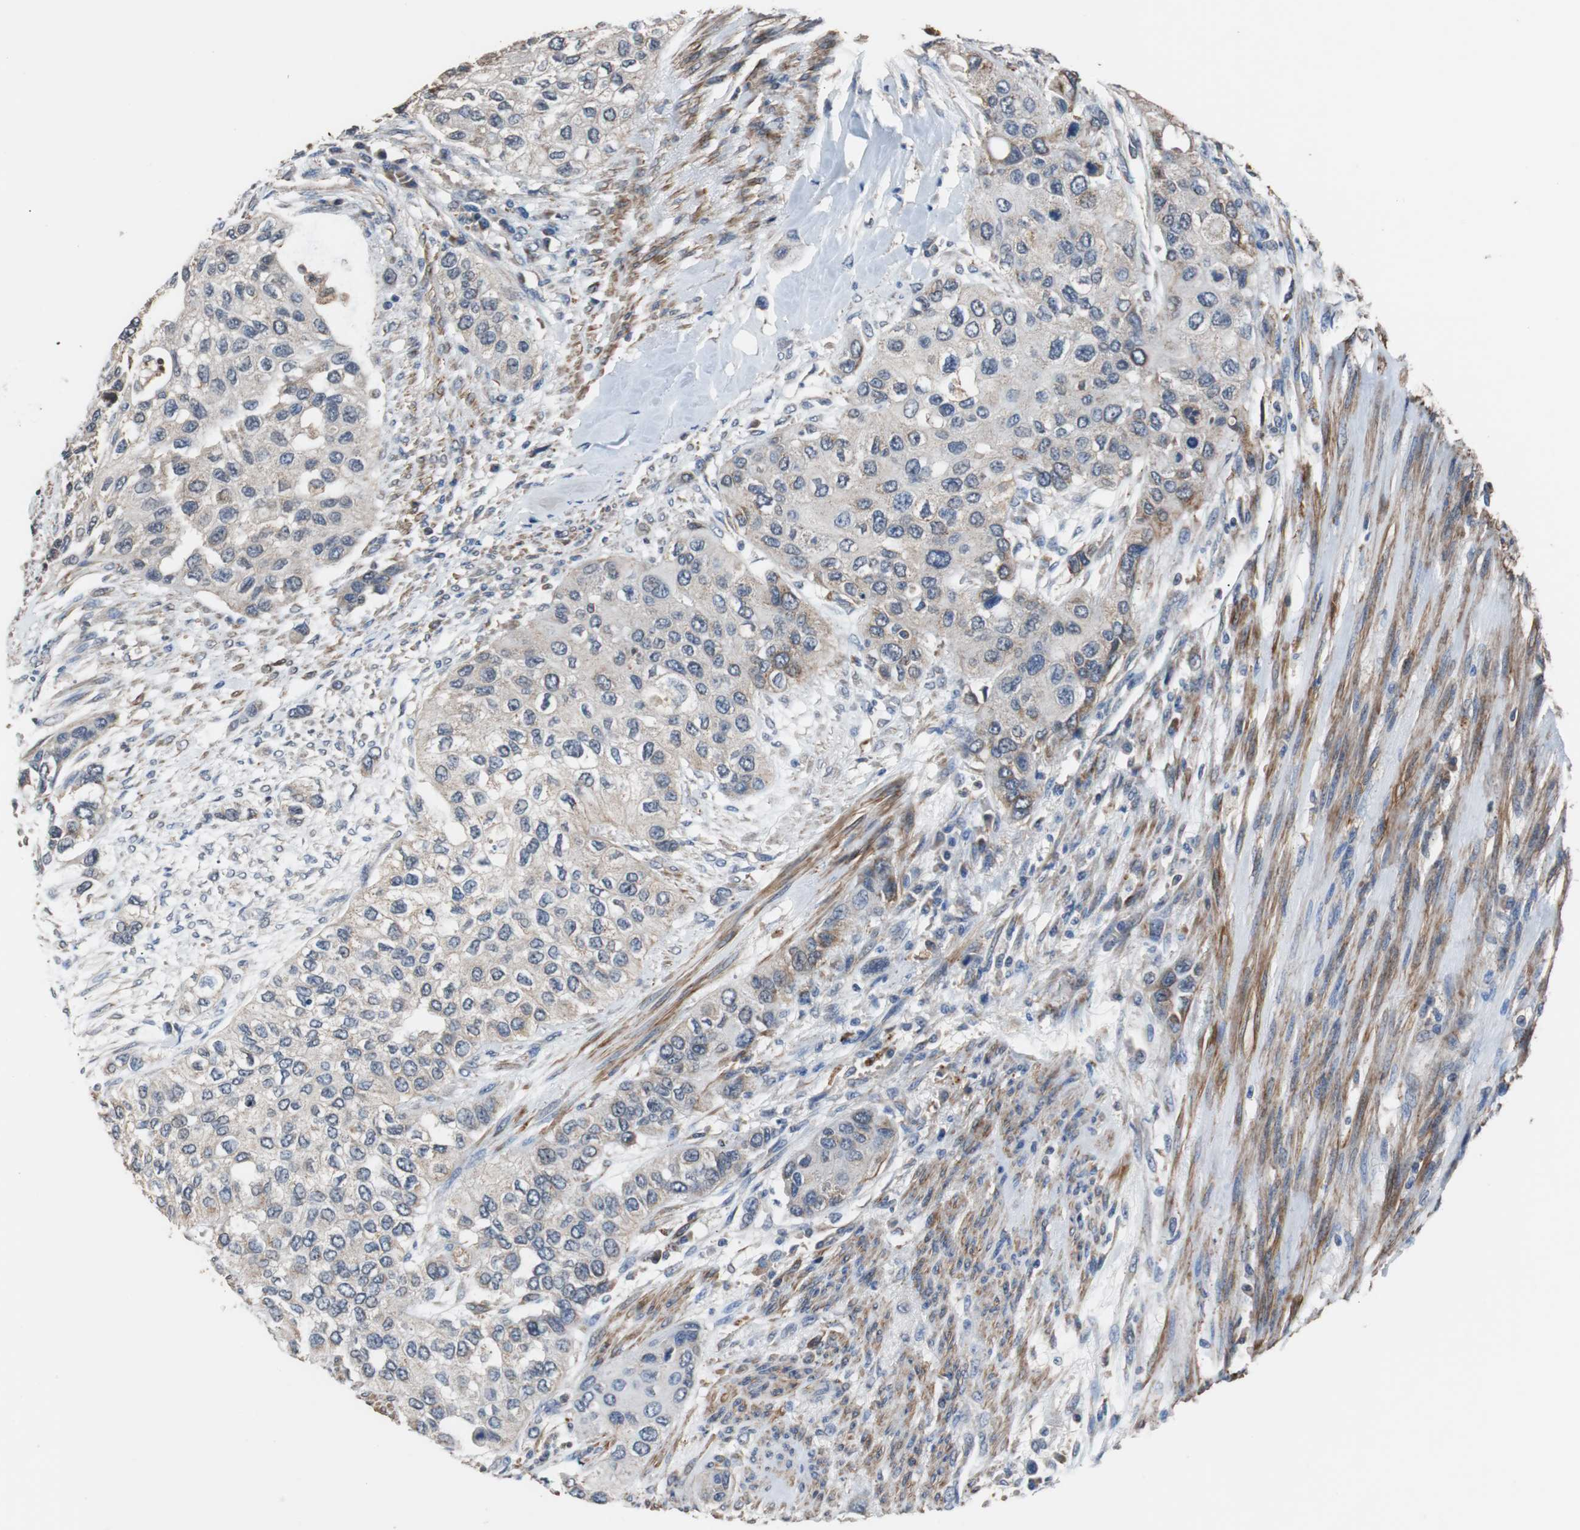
{"staining": {"intensity": "weak", "quantity": "25%-75%", "location": "cytoplasmic/membranous"}, "tissue": "urothelial cancer", "cell_type": "Tumor cells", "image_type": "cancer", "snomed": [{"axis": "morphology", "description": "Urothelial carcinoma, High grade"}, {"axis": "topography", "description": "Urinary bladder"}], "caption": "Immunohistochemistry of urothelial carcinoma (high-grade) demonstrates low levels of weak cytoplasmic/membranous expression in approximately 25%-75% of tumor cells.", "gene": "PITRM1", "patient": {"sex": "female", "age": 56}}